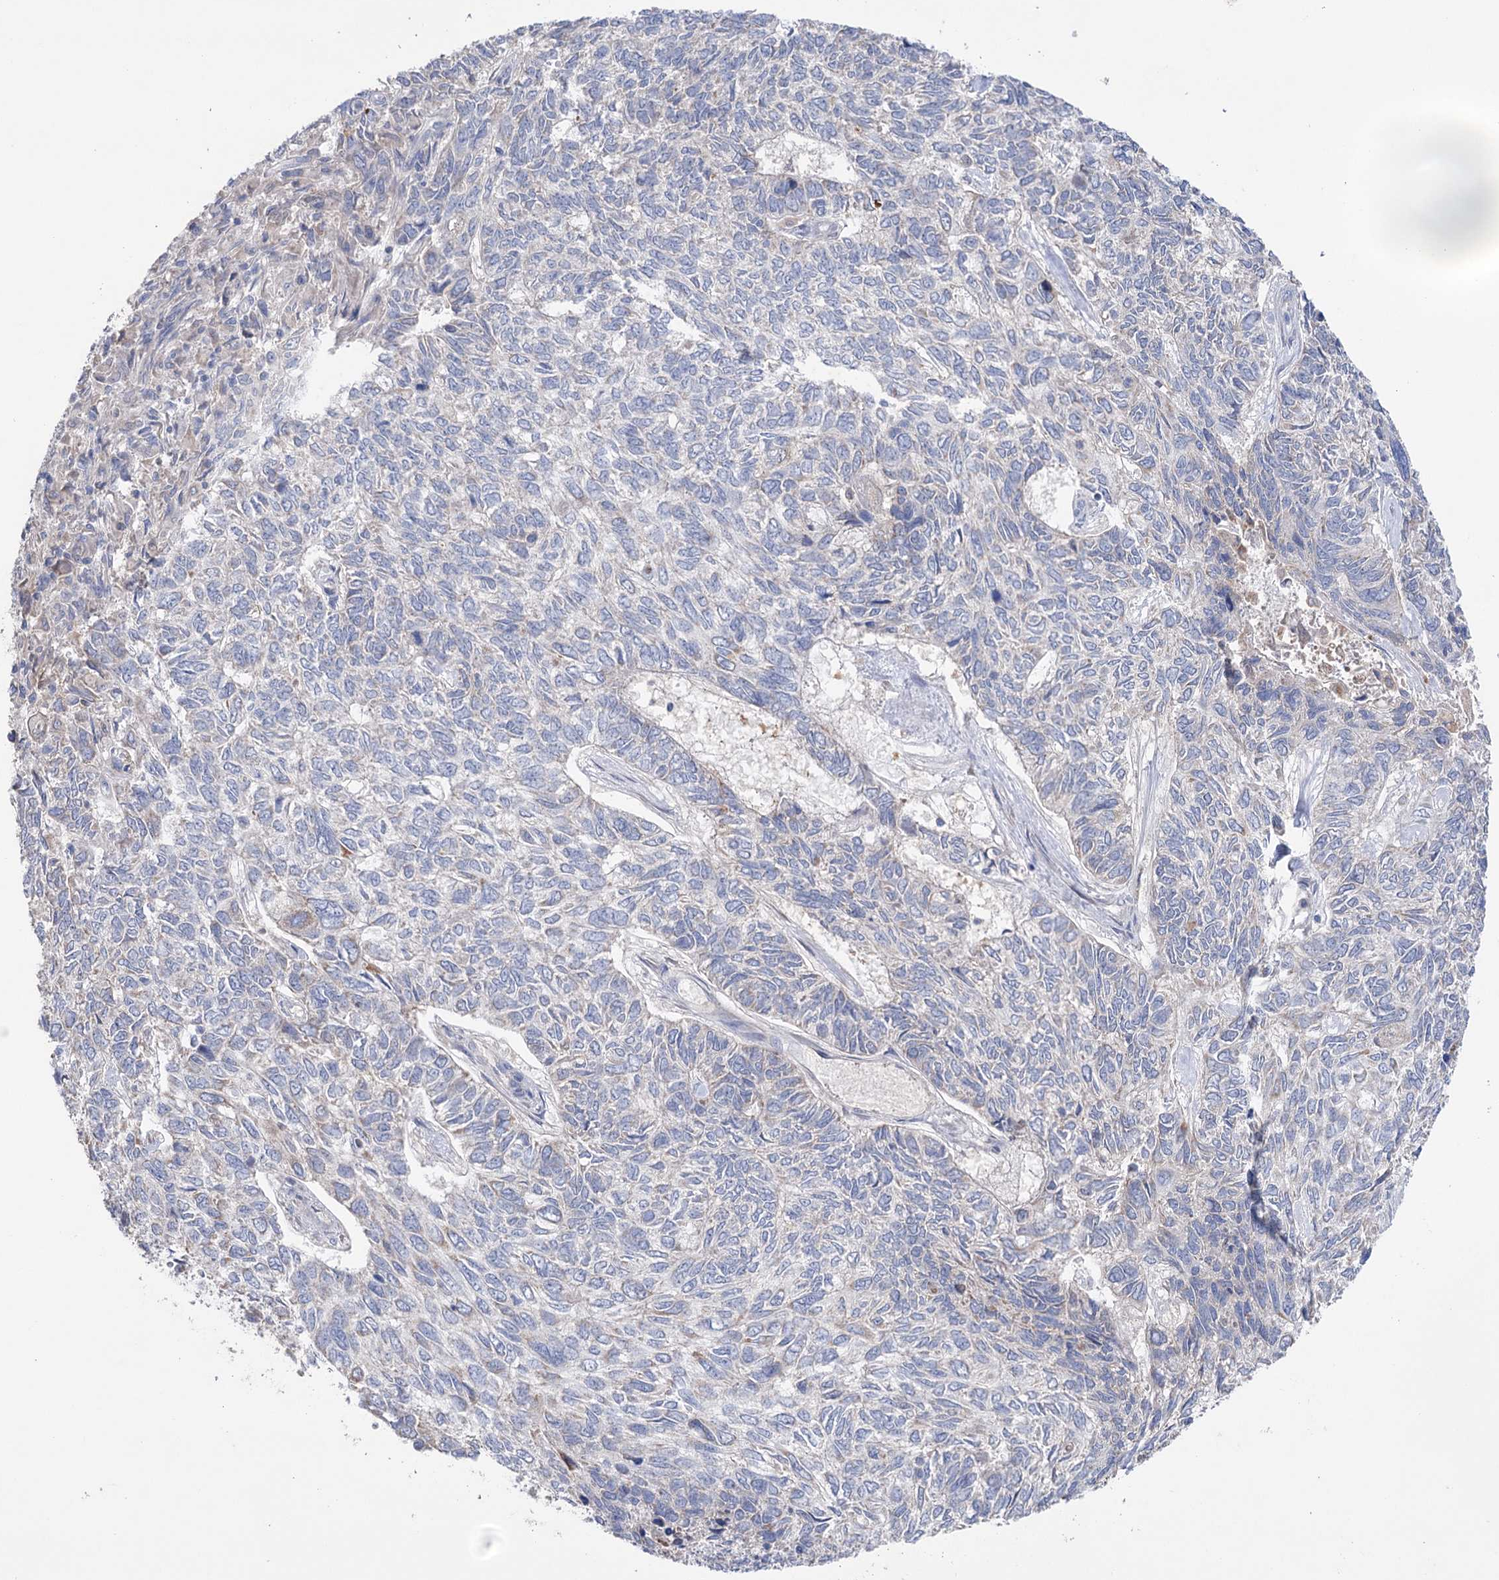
{"staining": {"intensity": "negative", "quantity": "none", "location": "none"}, "tissue": "skin cancer", "cell_type": "Tumor cells", "image_type": "cancer", "snomed": [{"axis": "morphology", "description": "Basal cell carcinoma"}, {"axis": "topography", "description": "Skin"}], "caption": "There is no significant staining in tumor cells of skin cancer (basal cell carcinoma).", "gene": "MTCH2", "patient": {"sex": "female", "age": 65}}